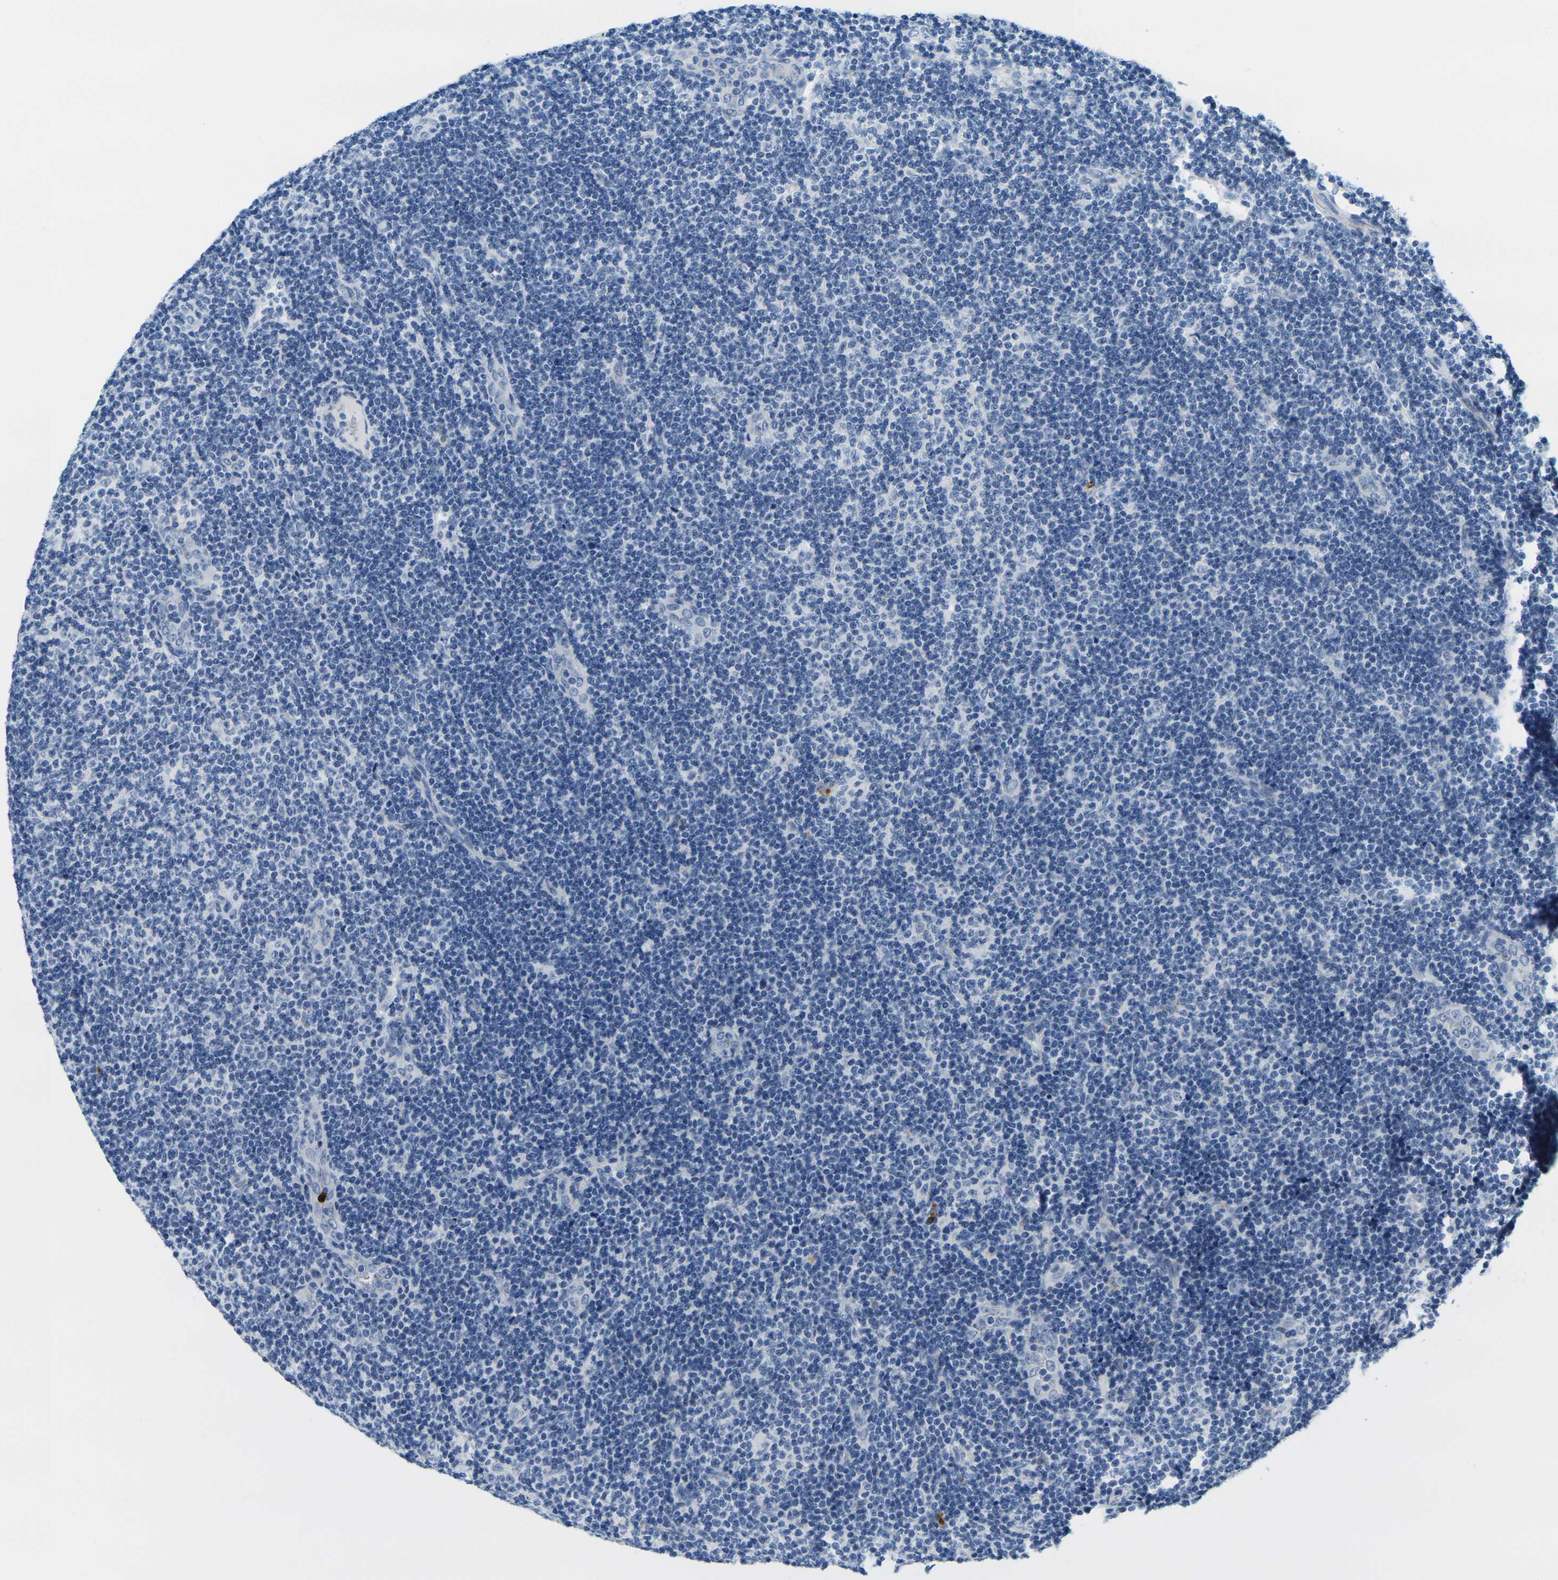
{"staining": {"intensity": "negative", "quantity": "none", "location": "none"}, "tissue": "lymphoma", "cell_type": "Tumor cells", "image_type": "cancer", "snomed": [{"axis": "morphology", "description": "Malignant lymphoma, non-Hodgkin's type, Low grade"}, {"axis": "topography", "description": "Lymph node"}], "caption": "IHC histopathology image of malignant lymphoma, non-Hodgkin's type (low-grade) stained for a protein (brown), which displays no positivity in tumor cells.", "gene": "GPR15", "patient": {"sex": "male", "age": 83}}